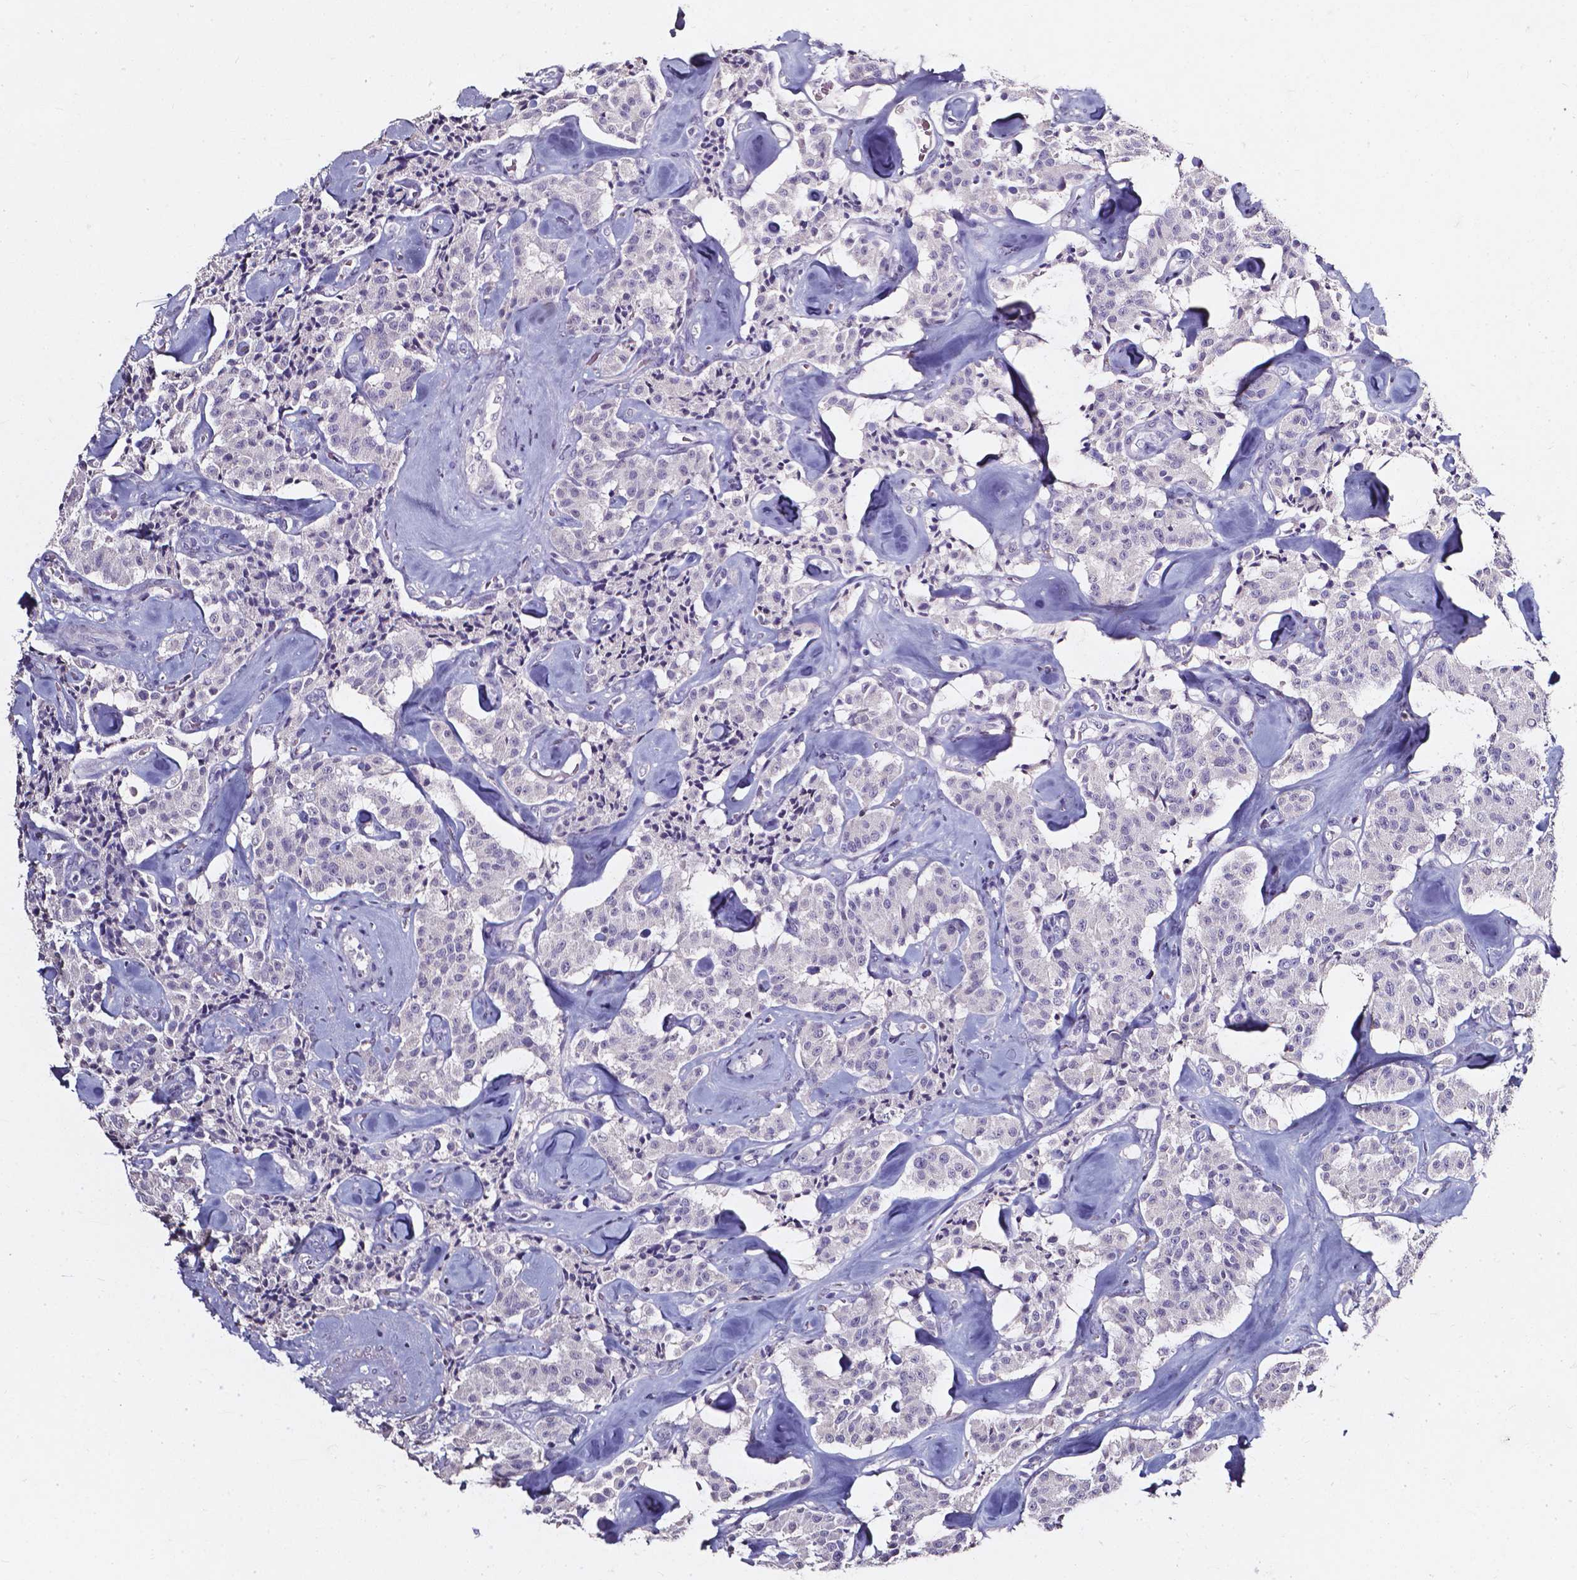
{"staining": {"intensity": "negative", "quantity": "none", "location": "none"}, "tissue": "carcinoid", "cell_type": "Tumor cells", "image_type": "cancer", "snomed": [{"axis": "morphology", "description": "Carcinoid, malignant, NOS"}, {"axis": "topography", "description": "Pancreas"}], "caption": "Tumor cells are negative for protein expression in human carcinoid.", "gene": "AKR1B10", "patient": {"sex": "male", "age": 41}}